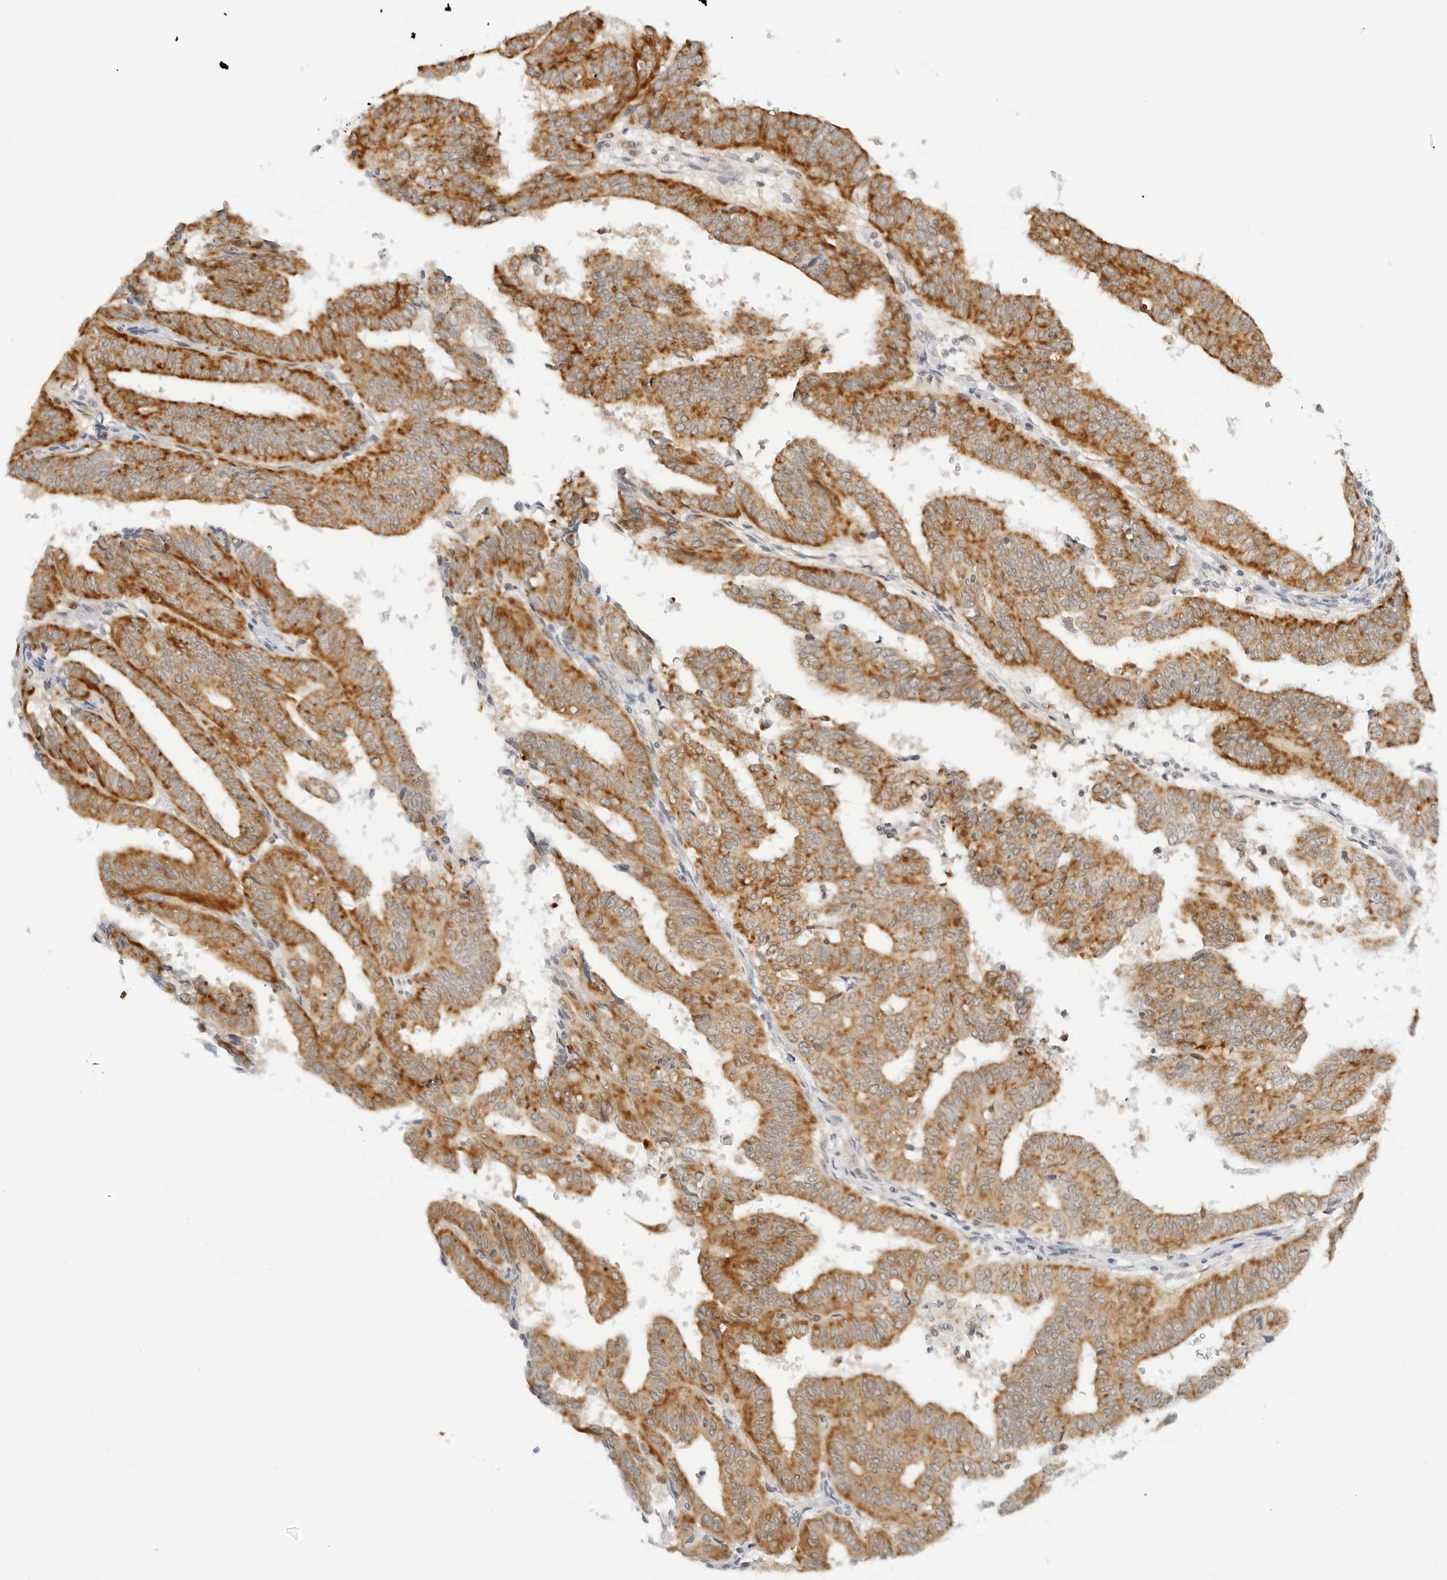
{"staining": {"intensity": "strong", "quantity": ">75%", "location": "cytoplasmic/membranous"}, "tissue": "endometrial cancer", "cell_type": "Tumor cells", "image_type": "cancer", "snomed": [{"axis": "morphology", "description": "Adenocarcinoma, NOS"}, {"axis": "topography", "description": "Uterus"}], "caption": "About >75% of tumor cells in endometrial adenocarcinoma reveal strong cytoplasmic/membranous protein positivity as visualized by brown immunohistochemical staining.", "gene": "FH", "patient": {"sex": "female", "age": 77}}